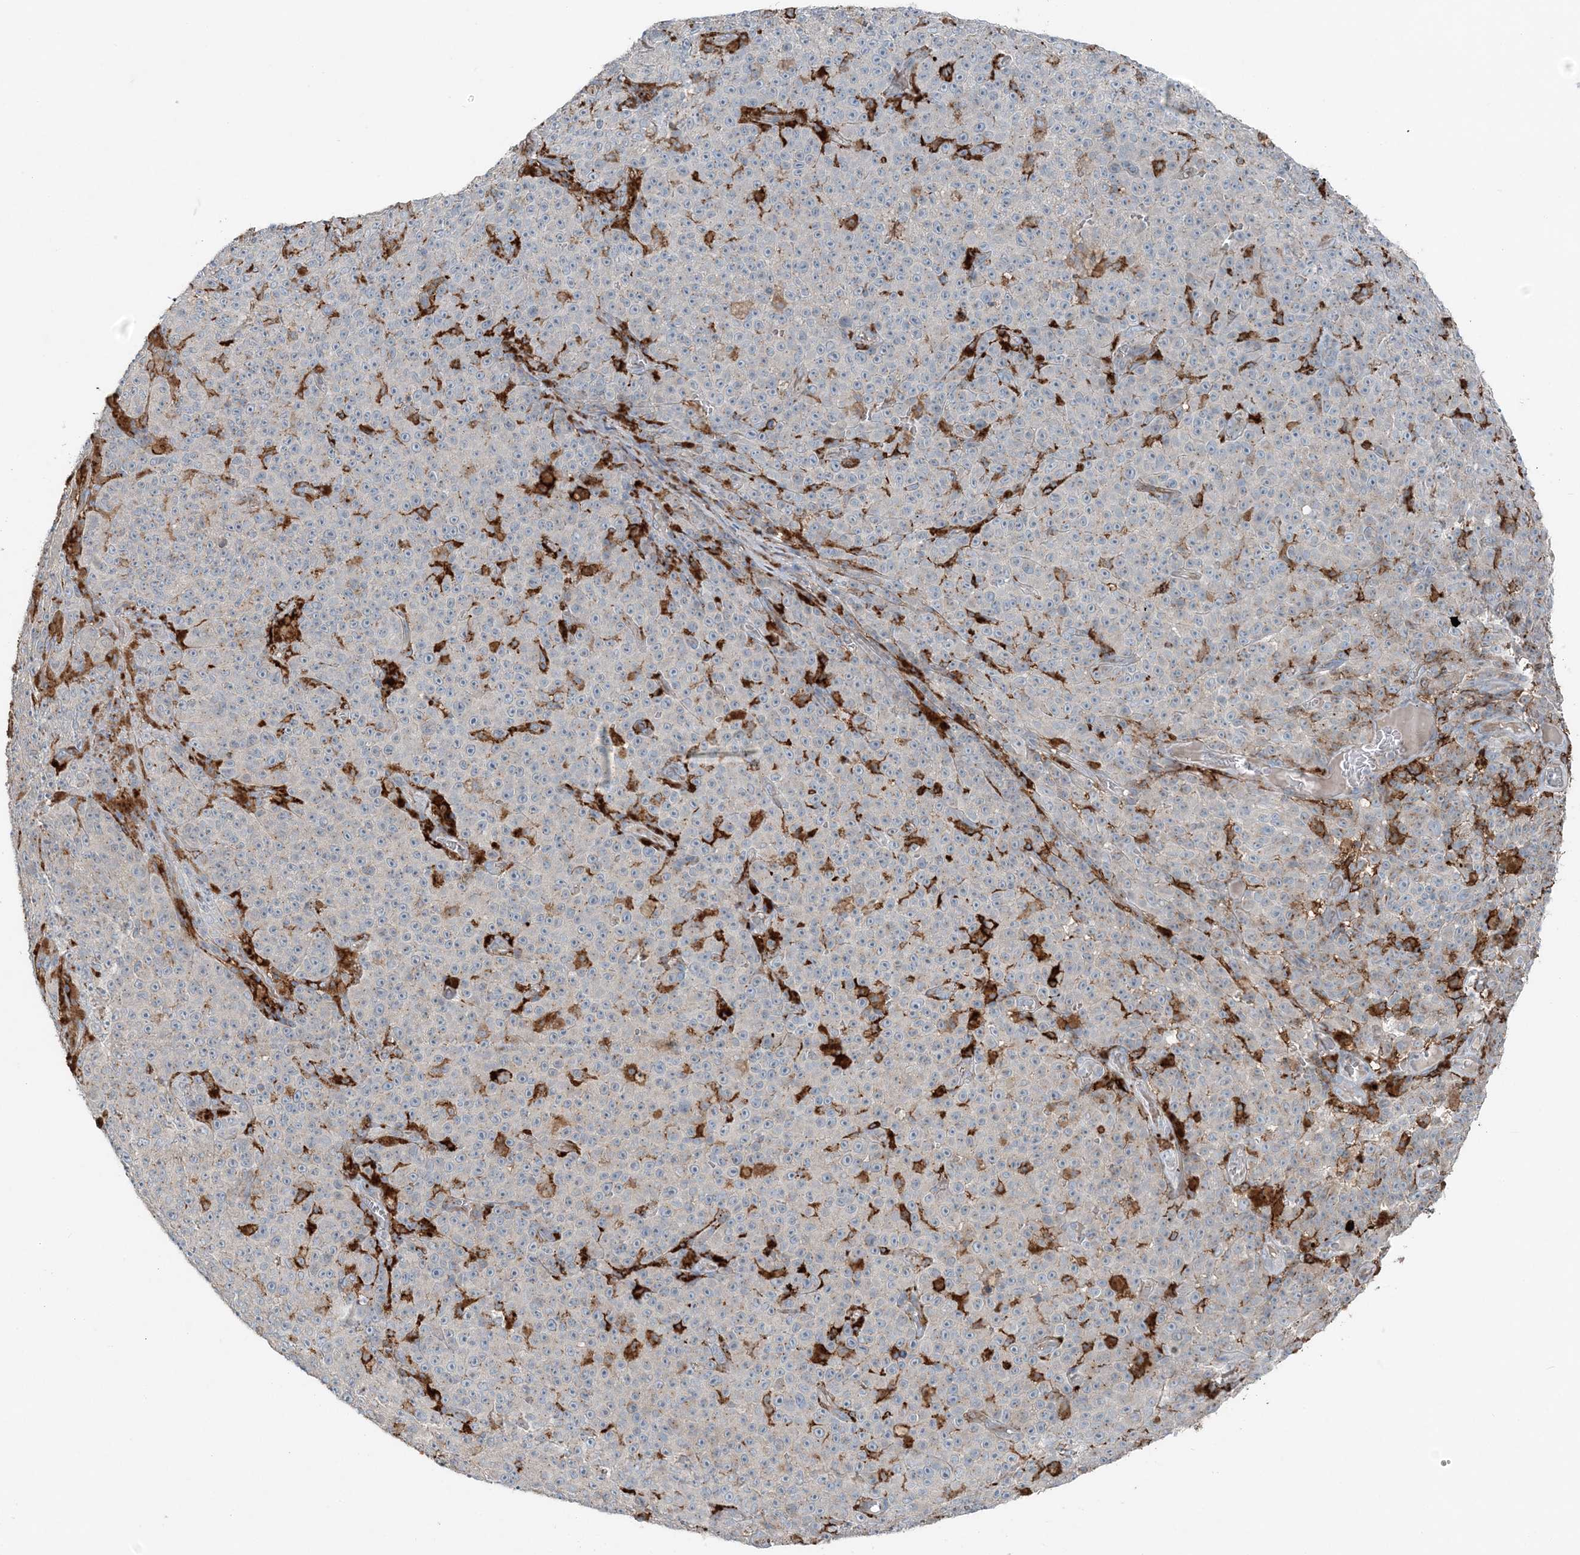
{"staining": {"intensity": "moderate", "quantity": "<25%", "location": "cytoplasmic/membranous"}, "tissue": "melanoma", "cell_type": "Tumor cells", "image_type": "cancer", "snomed": [{"axis": "morphology", "description": "Malignant melanoma, NOS"}, {"axis": "topography", "description": "Skin"}], "caption": "A brown stain labels moderate cytoplasmic/membranous positivity of a protein in human malignant melanoma tumor cells. (DAB (3,3'-diaminobenzidine) IHC, brown staining for protein, blue staining for nuclei).", "gene": "KY", "patient": {"sex": "female", "age": 82}}